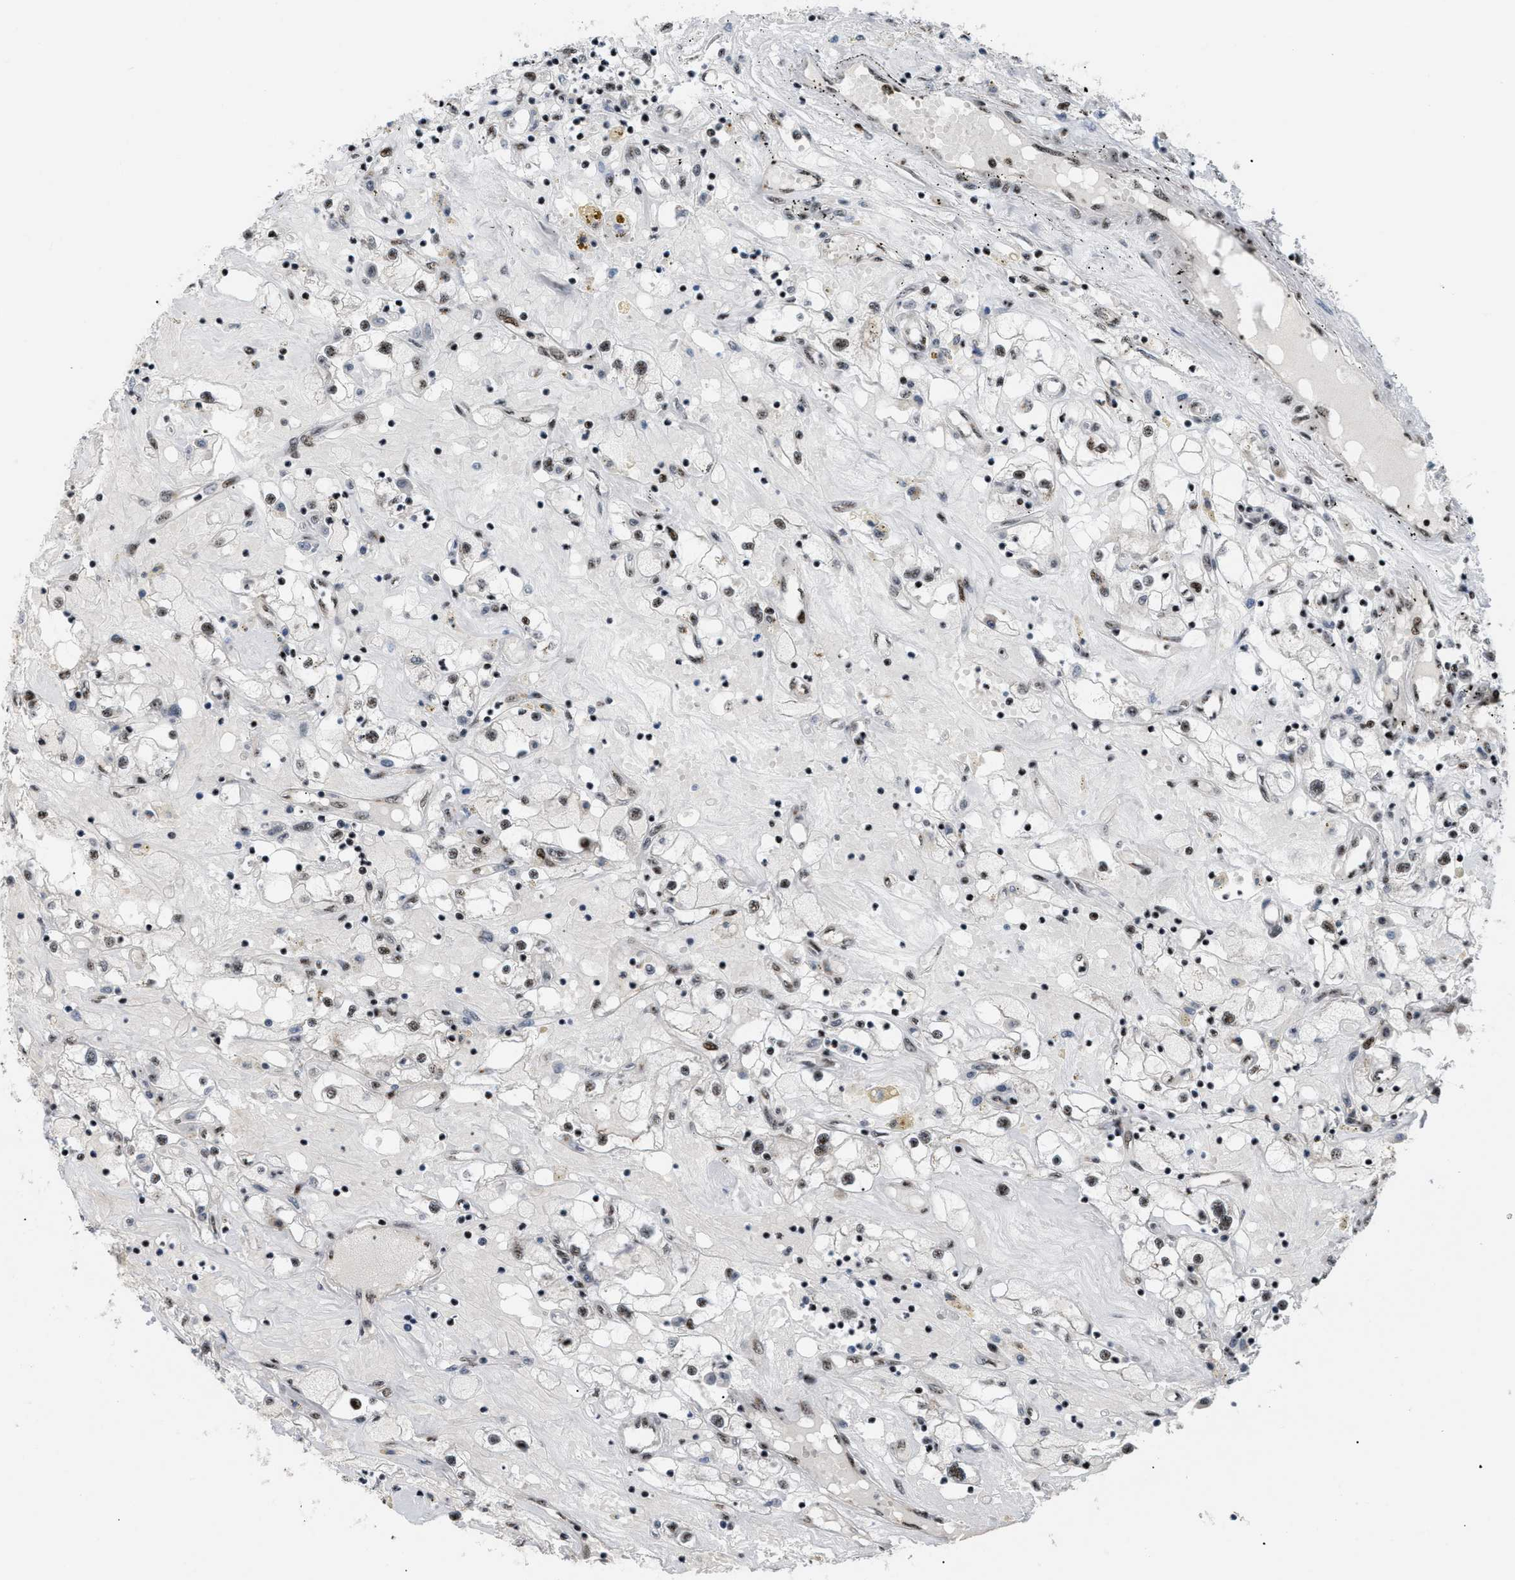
{"staining": {"intensity": "moderate", "quantity": "25%-75%", "location": "nuclear"}, "tissue": "renal cancer", "cell_type": "Tumor cells", "image_type": "cancer", "snomed": [{"axis": "morphology", "description": "Adenocarcinoma, NOS"}, {"axis": "topography", "description": "Kidney"}], "caption": "Protein analysis of adenocarcinoma (renal) tissue exhibits moderate nuclear positivity in about 25%-75% of tumor cells. (brown staining indicates protein expression, while blue staining denotes nuclei).", "gene": "CDR2", "patient": {"sex": "male", "age": 56}}